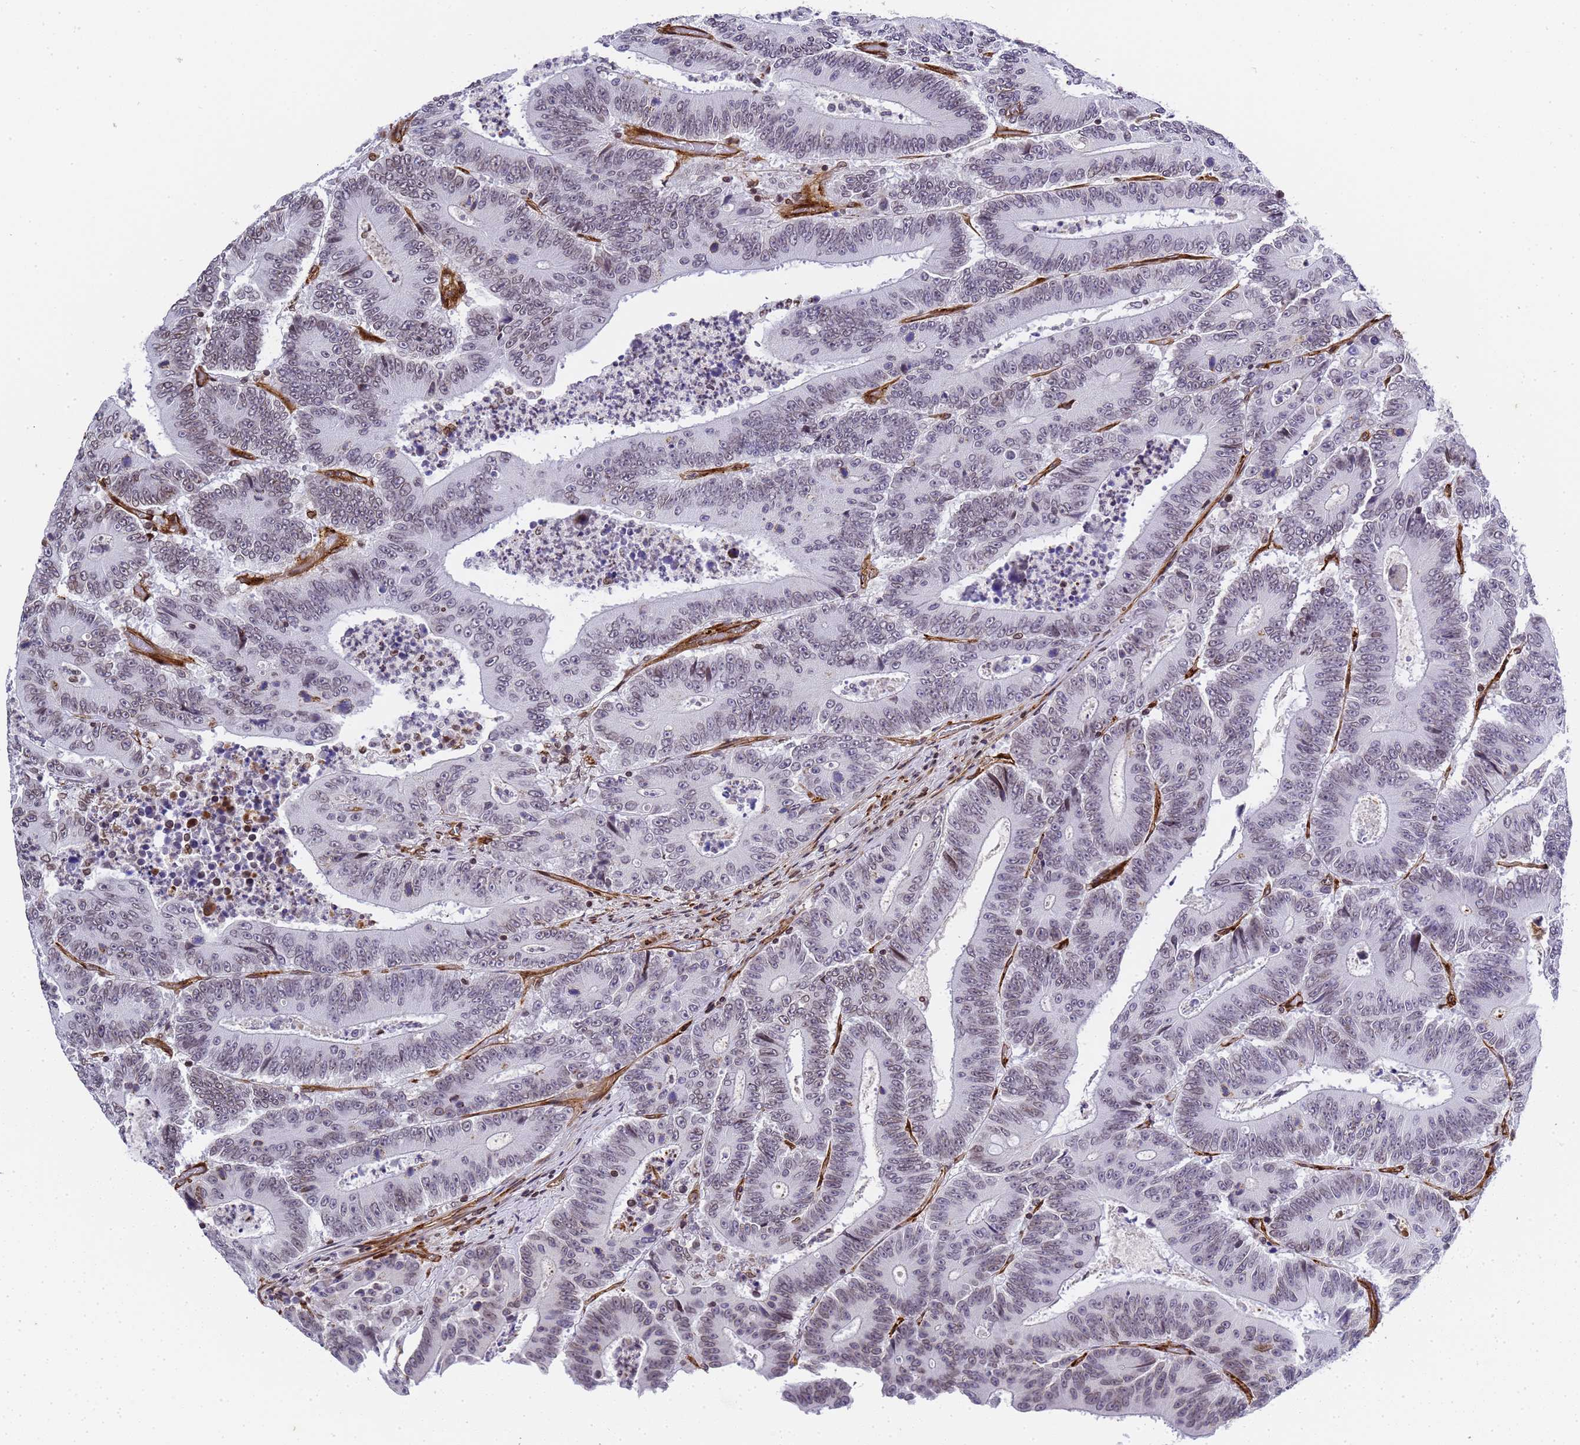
{"staining": {"intensity": "negative", "quantity": "none", "location": "none"}, "tissue": "colorectal cancer", "cell_type": "Tumor cells", "image_type": "cancer", "snomed": [{"axis": "morphology", "description": "Adenocarcinoma, NOS"}, {"axis": "topography", "description": "Colon"}], "caption": "Colorectal cancer was stained to show a protein in brown. There is no significant positivity in tumor cells.", "gene": "IGFBP7", "patient": {"sex": "male", "age": 83}}